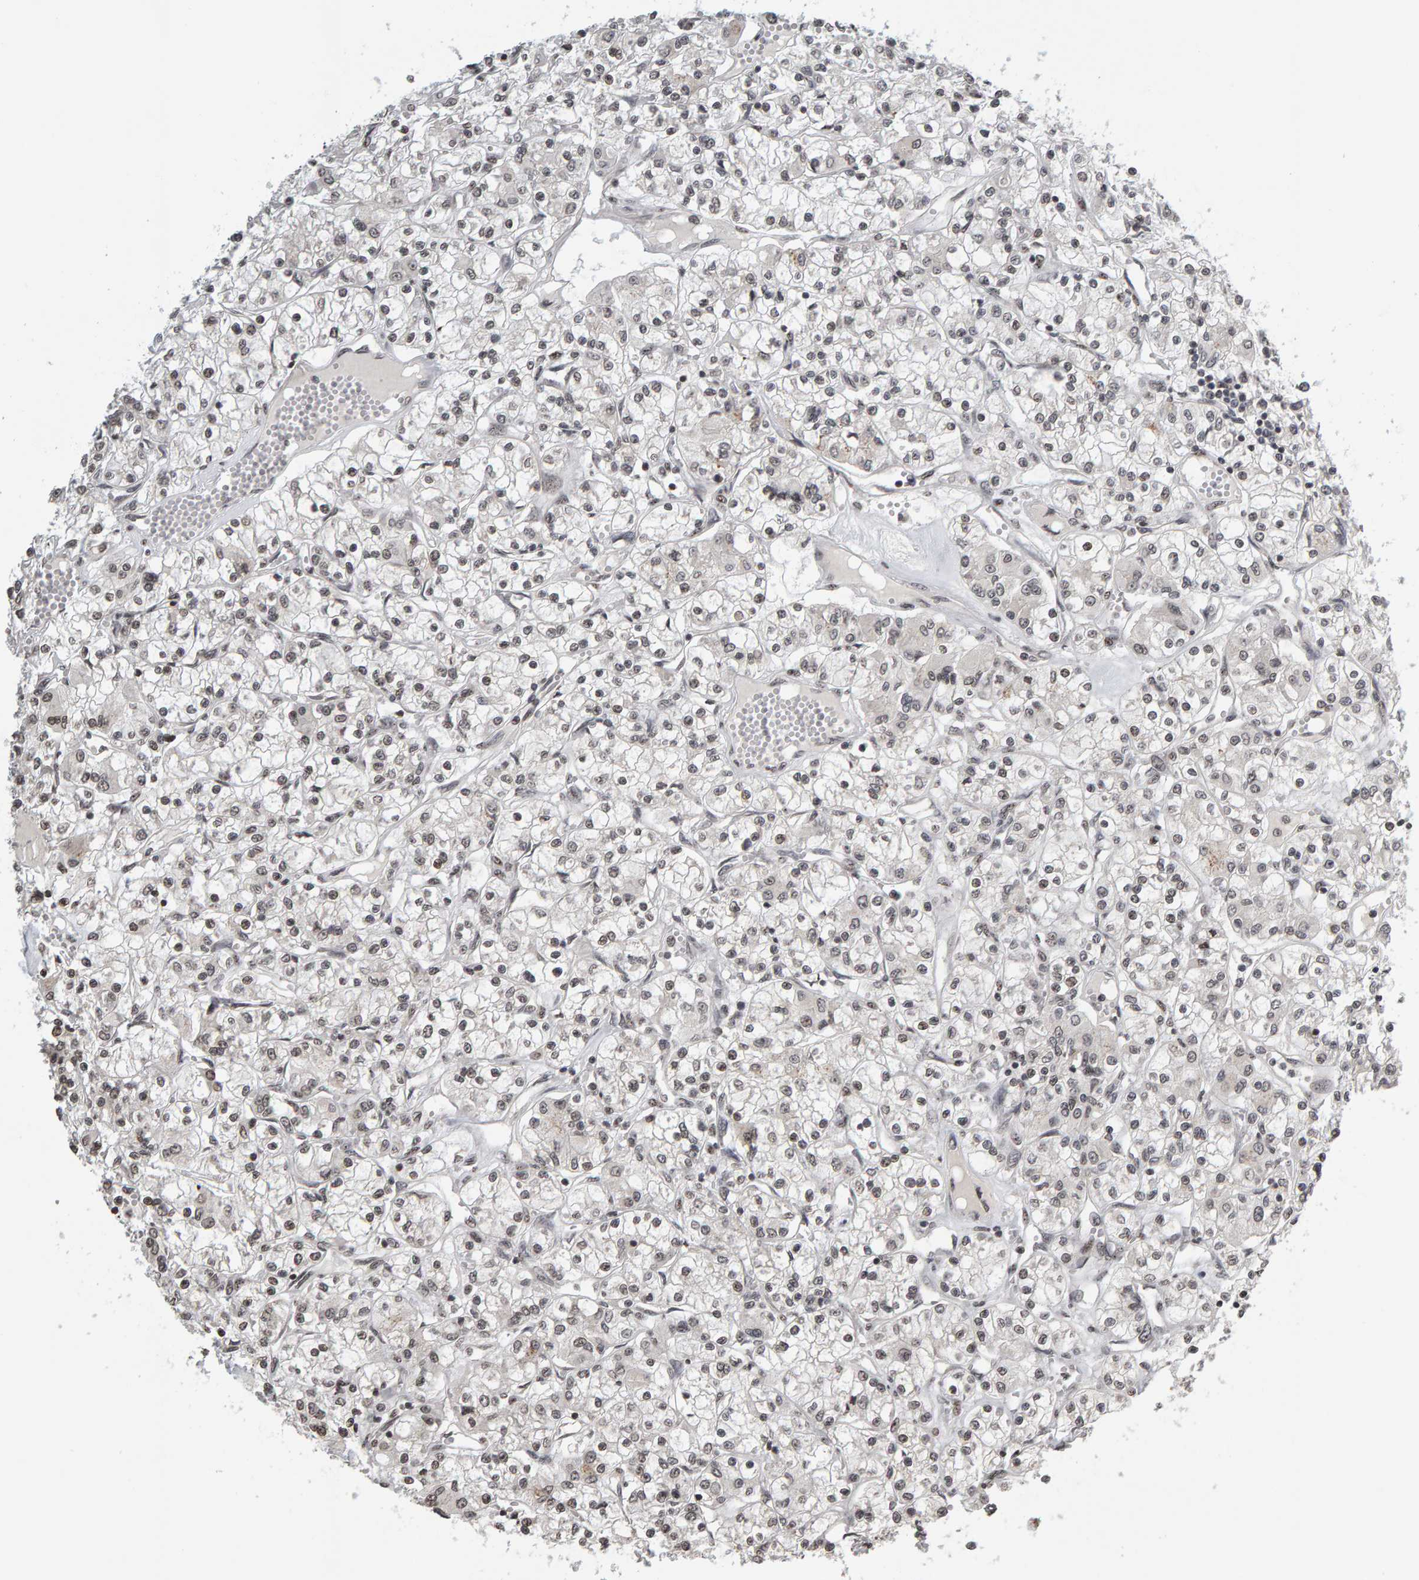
{"staining": {"intensity": "weak", "quantity": ">75%", "location": "nuclear"}, "tissue": "renal cancer", "cell_type": "Tumor cells", "image_type": "cancer", "snomed": [{"axis": "morphology", "description": "Adenocarcinoma, NOS"}, {"axis": "topography", "description": "Kidney"}], "caption": "Renal adenocarcinoma tissue reveals weak nuclear staining in about >75% of tumor cells", "gene": "TRAM1", "patient": {"sex": "female", "age": 59}}